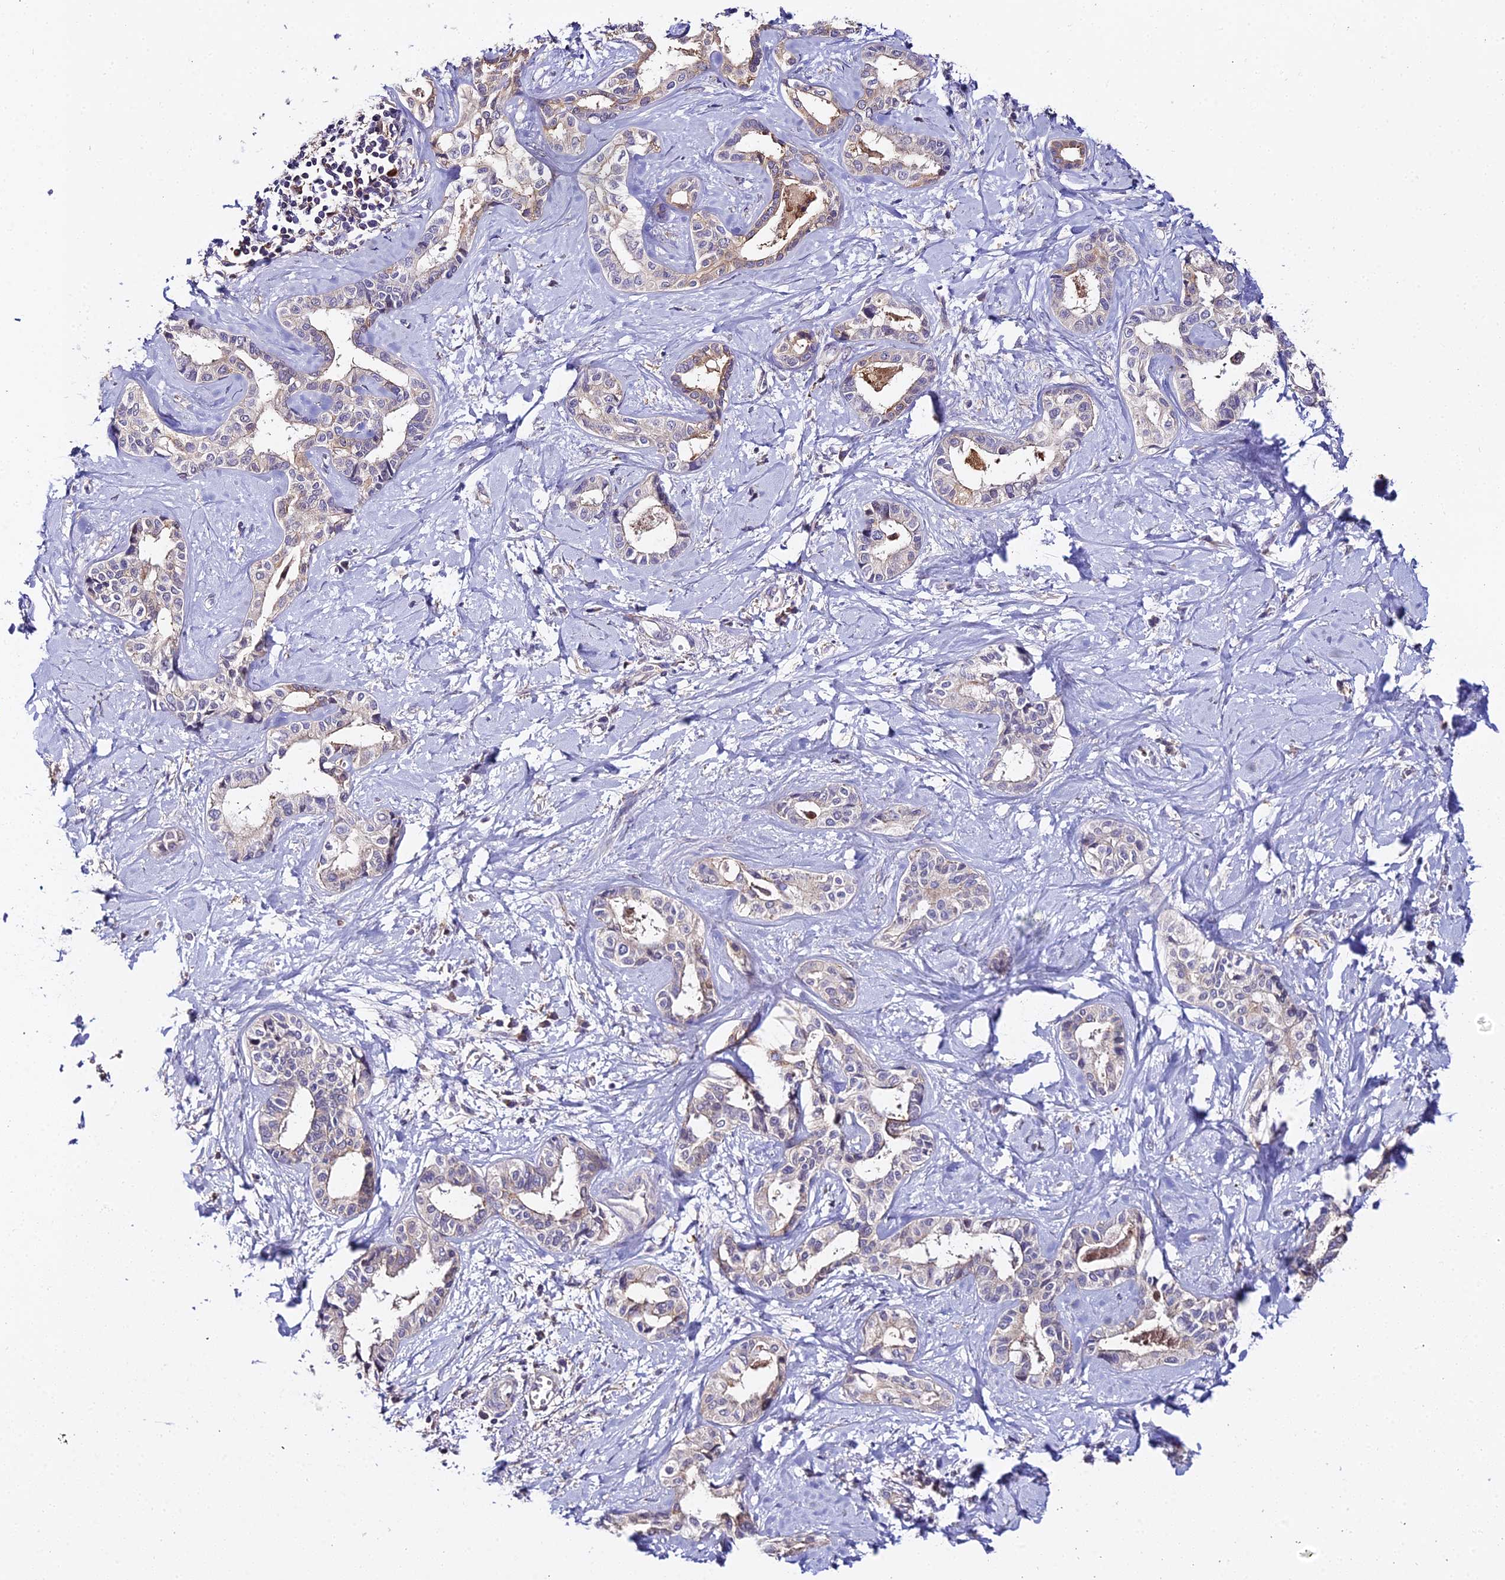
{"staining": {"intensity": "negative", "quantity": "none", "location": "none"}, "tissue": "liver cancer", "cell_type": "Tumor cells", "image_type": "cancer", "snomed": [{"axis": "morphology", "description": "Cholangiocarcinoma"}, {"axis": "topography", "description": "Liver"}], "caption": "This micrograph is of liver cancer stained with immunohistochemistry to label a protein in brown with the nuclei are counter-stained blue. There is no staining in tumor cells.", "gene": "ZBED8", "patient": {"sex": "female", "age": 77}}